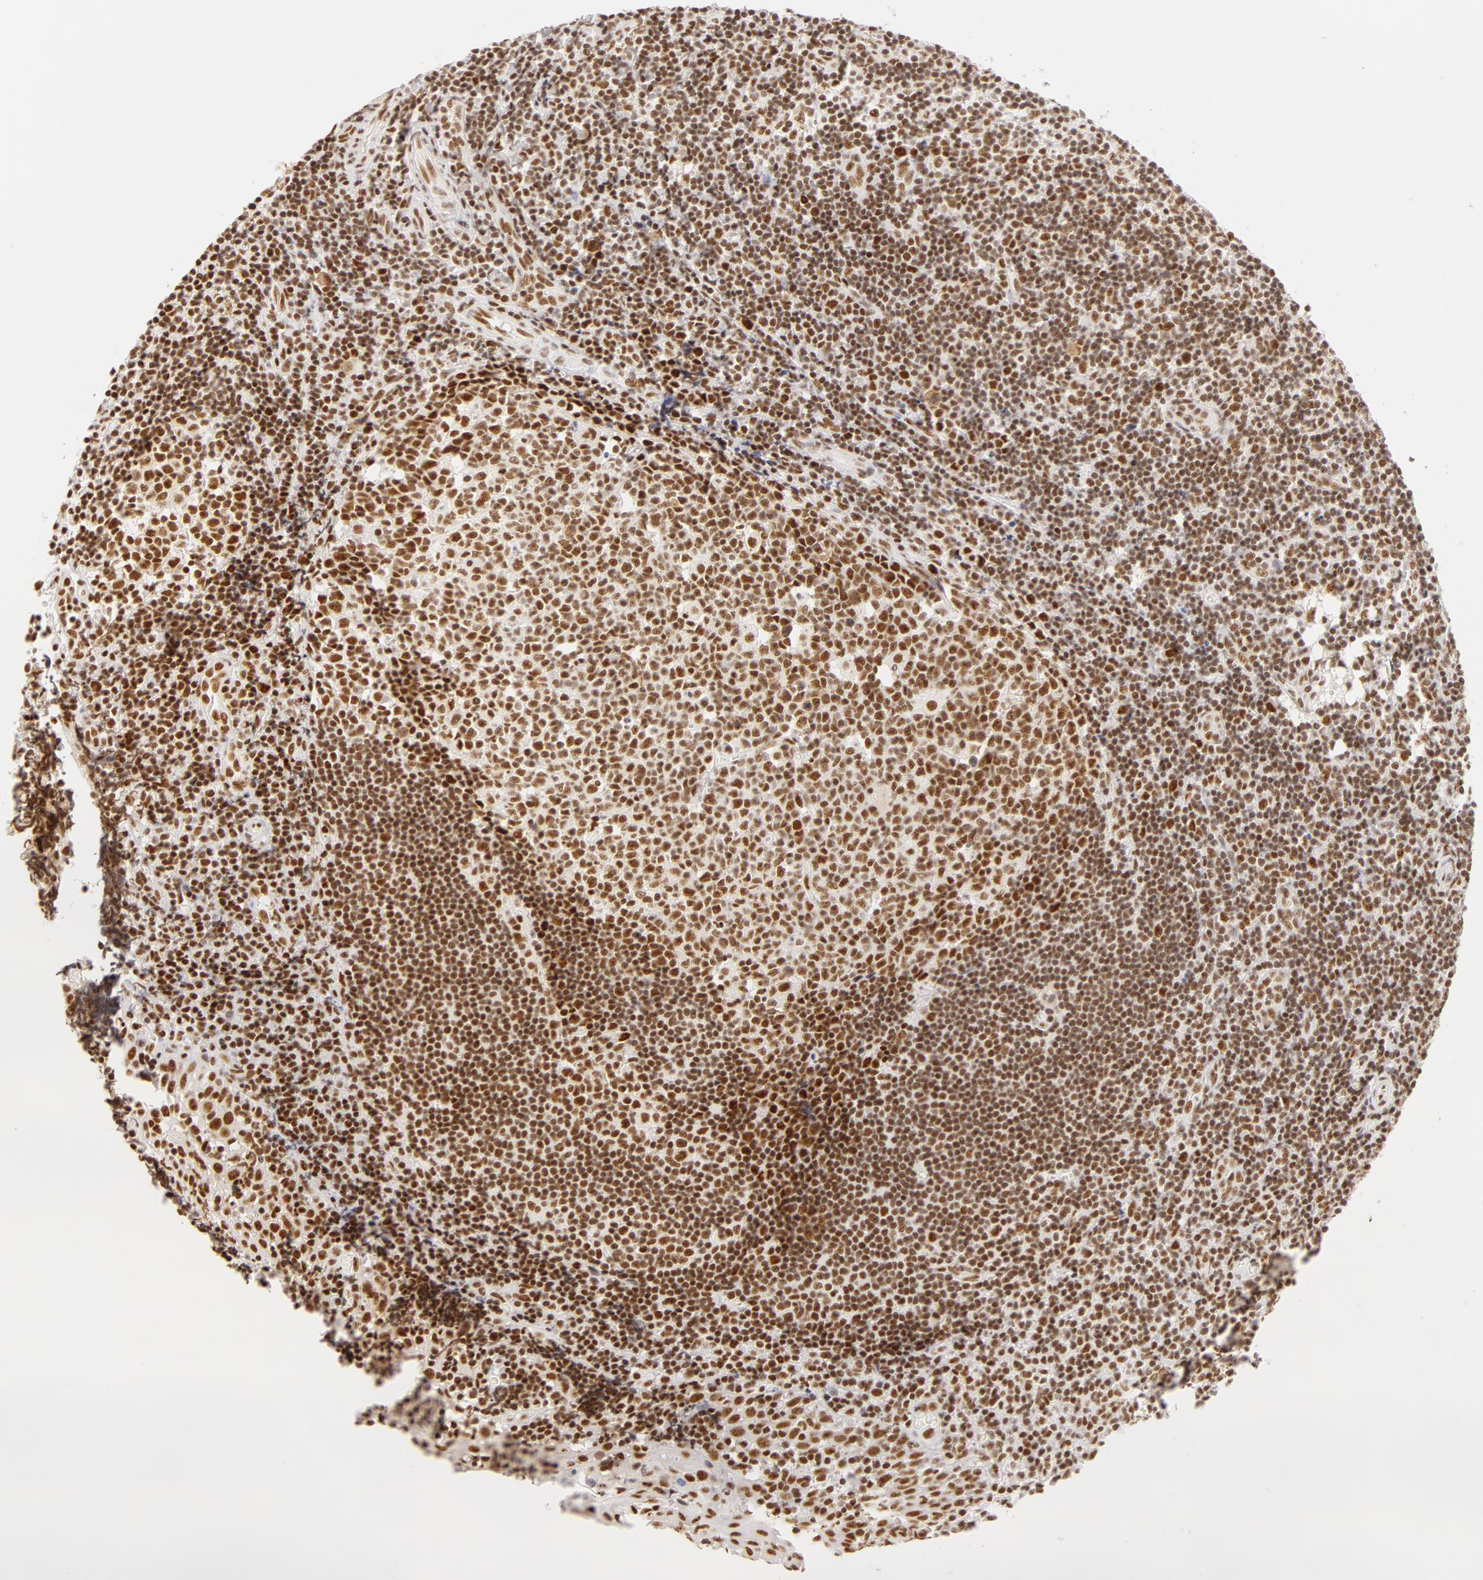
{"staining": {"intensity": "strong", "quantity": ">75%", "location": "nuclear"}, "tissue": "tonsil", "cell_type": "Germinal center cells", "image_type": "normal", "snomed": [{"axis": "morphology", "description": "Normal tissue, NOS"}, {"axis": "topography", "description": "Tonsil"}], "caption": "IHC micrograph of unremarkable human tonsil stained for a protein (brown), which demonstrates high levels of strong nuclear expression in about >75% of germinal center cells.", "gene": "RBM39", "patient": {"sex": "female", "age": 41}}